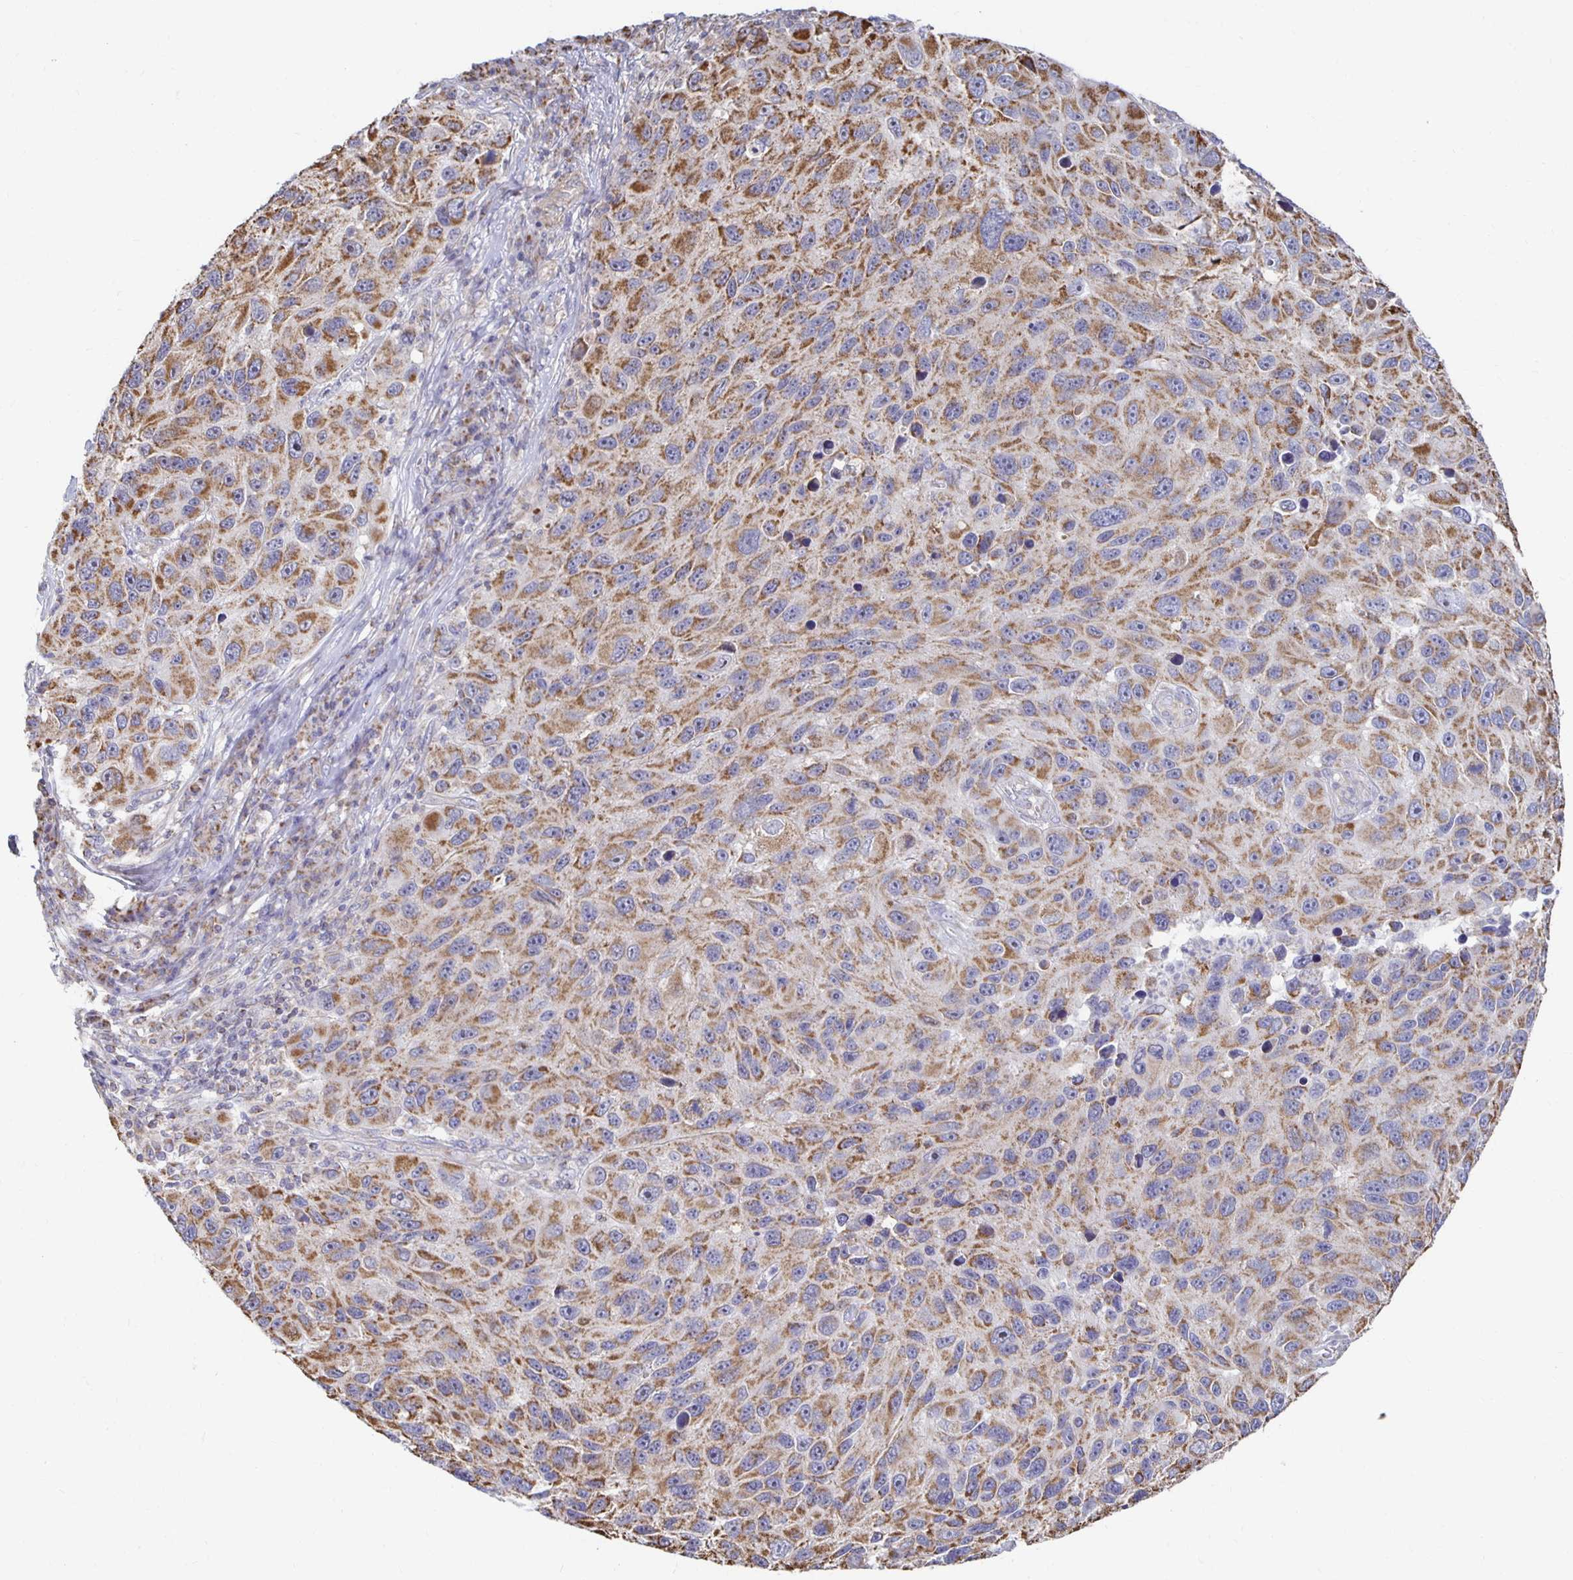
{"staining": {"intensity": "moderate", "quantity": ">75%", "location": "cytoplasmic/membranous"}, "tissue": "melanoma", "cell_type": "Tumor cells", "image_type": "cancer", "snomed": [{"axis": "morphology", "description": "Malignant melanoma, NOS"}, {"axis": "topography", "description": "Skin"}], "caption": "High-power microscopy captured an immunohistochemistry histopathology image of malignant melanoma, revealing moderate cytoplasmic/membranous staining in about >75% of tumor cells.", "gene": "NKX2-8", "patient": {"sex": "male", "age": 53}}